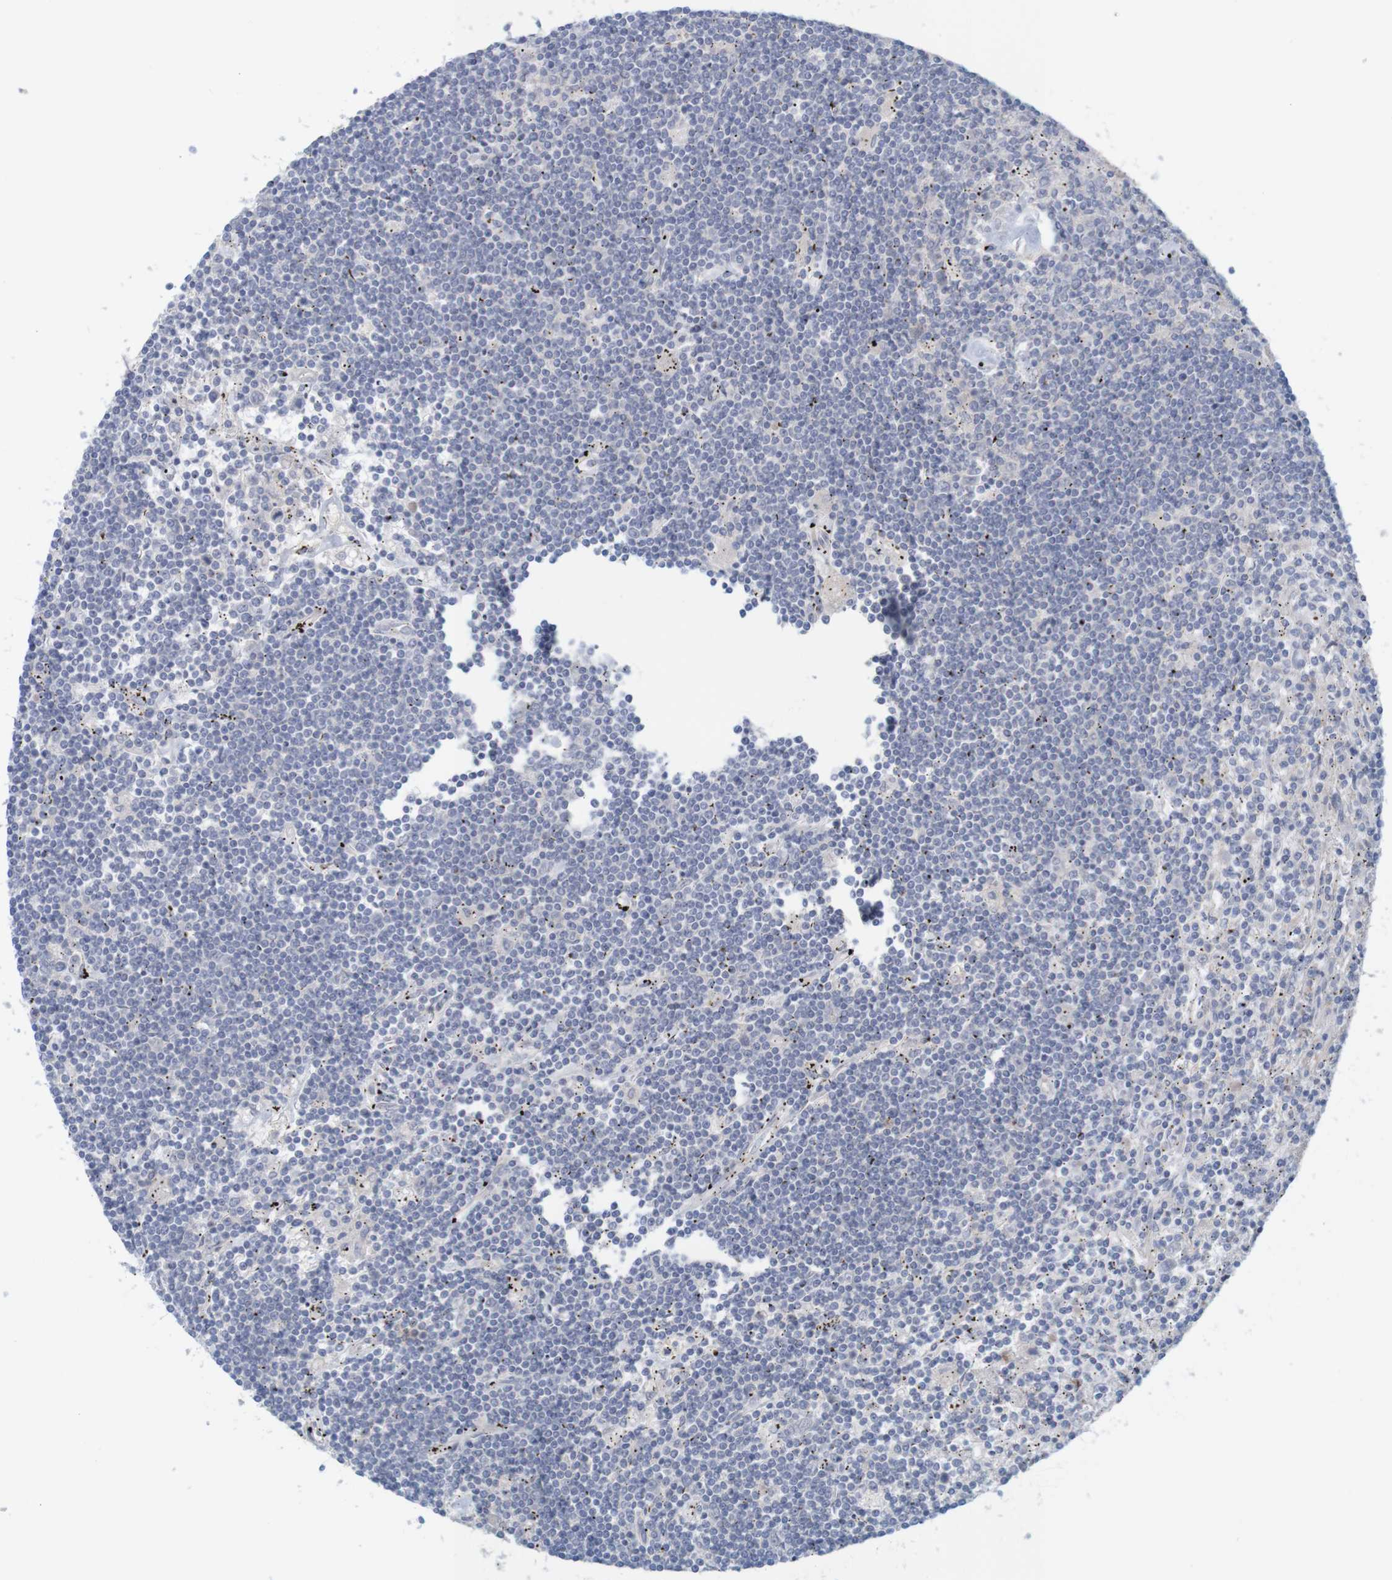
{"staining": {"intensity": "negative", "quantity": "none", "location": "none"}, "tissue": "lymphoma", "cell_type": "Tumor cells", "image_type": "cancer", "snomed": [{"axis": "morphology", "description": "Malignant lymphoma, non-Hodgkin's type, Low grade"}, {"axis": "topography", "description": "Spleen"}], "caption": "IHC histopathology image of neoplastic tissue: lymphoma stained with DAB exhibits no significant protein expression in tumor cells. (Immunohistochemistry (ihc), brightfield microscopy, high magnification).", "gene": "KRT23", "patient": {"sex": "male", "age": 76}}